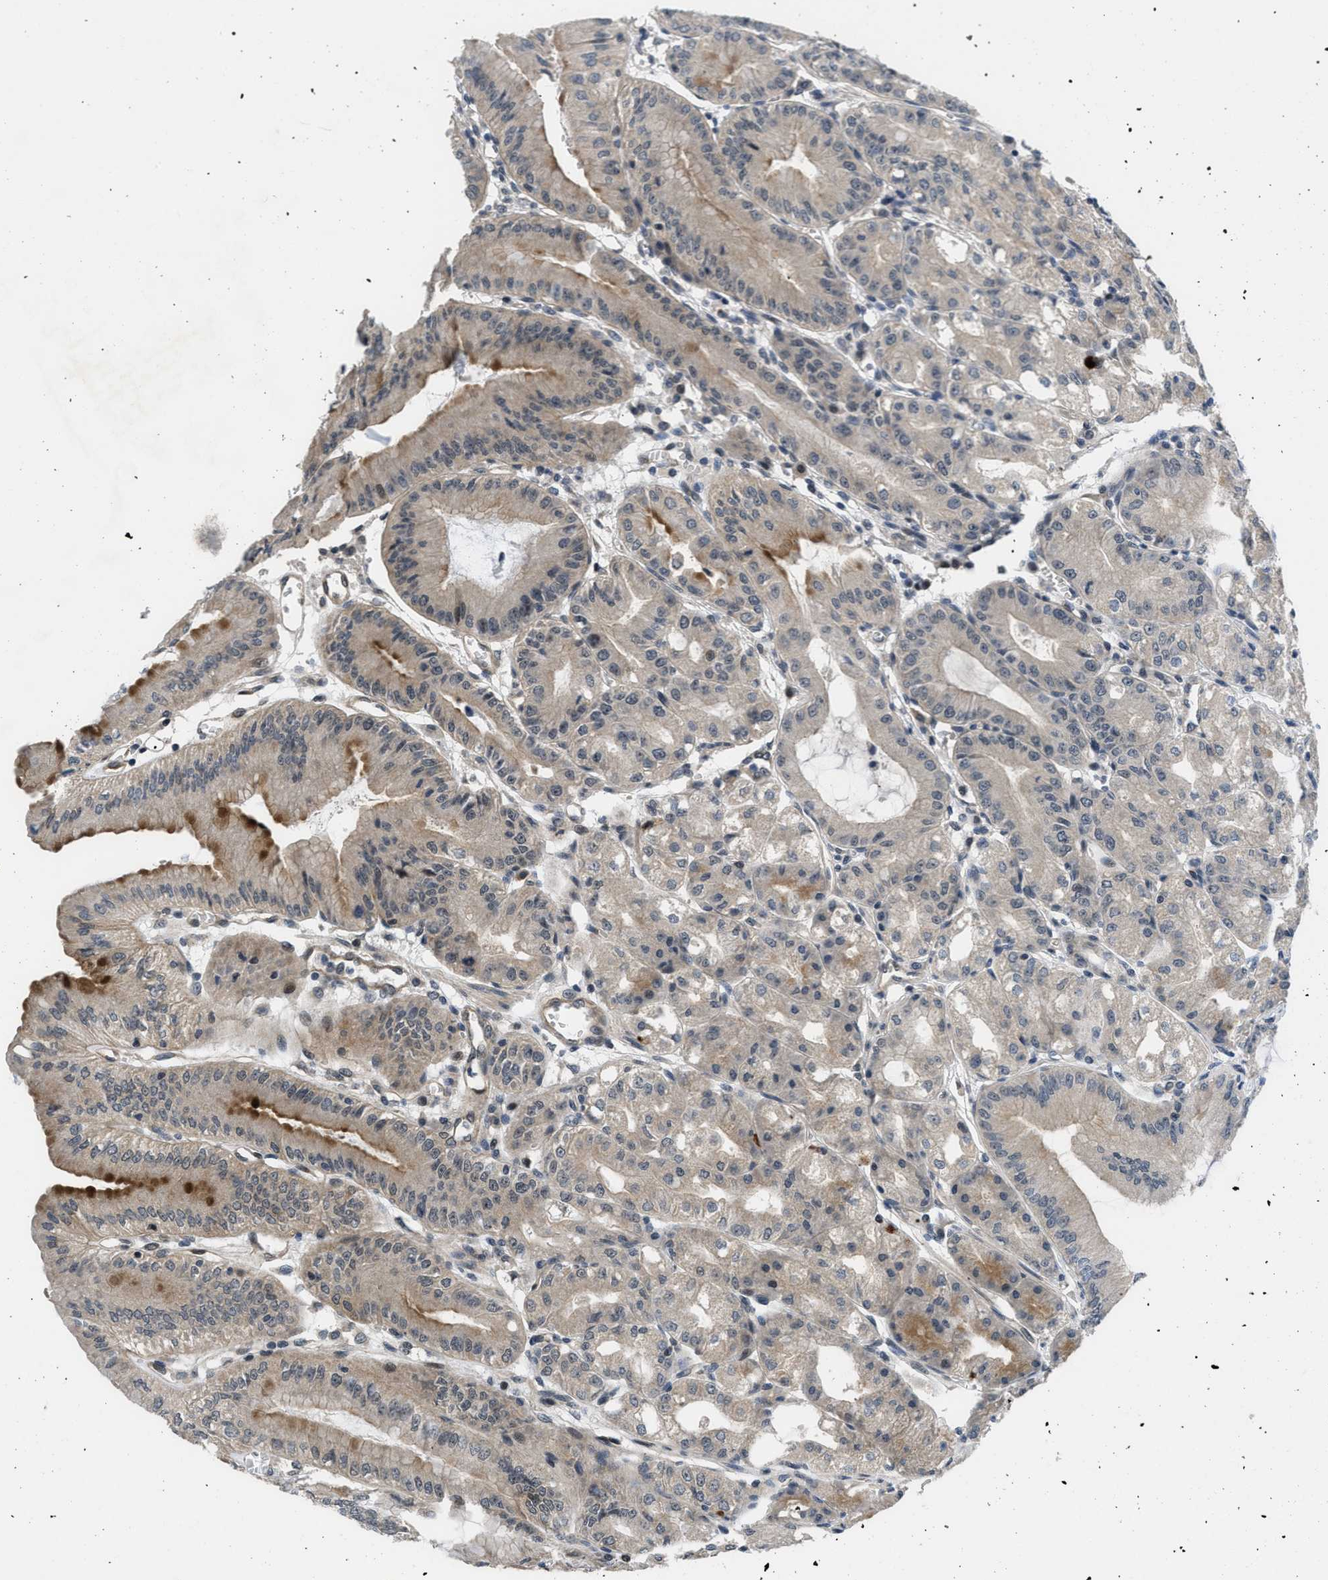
{"staining": {"intensity": "moderate", "quantity": "25%-75%", "location": "cytoplasmic/membranous,nuclear"}, "tissue": "stomach", "cell_type": "Glandular cells", "image_type": "normal", "snomed": [{"axis": "morphology", "description": "Normal tissue, NOS"}, {"axis": "topography", "description": "Stomach, lower"}], "caption": "Glandular cells display medium levels of moderate cytoplasmic/membranous,nuclear staining in about 25%-75% of cells in benign stomach. Immunohistochemistry (ihc) stains the protein of interest in brown and the nuclei are stained blue.", "gene": "SETD5", "patient": {"sex": "male", "age": 71}}